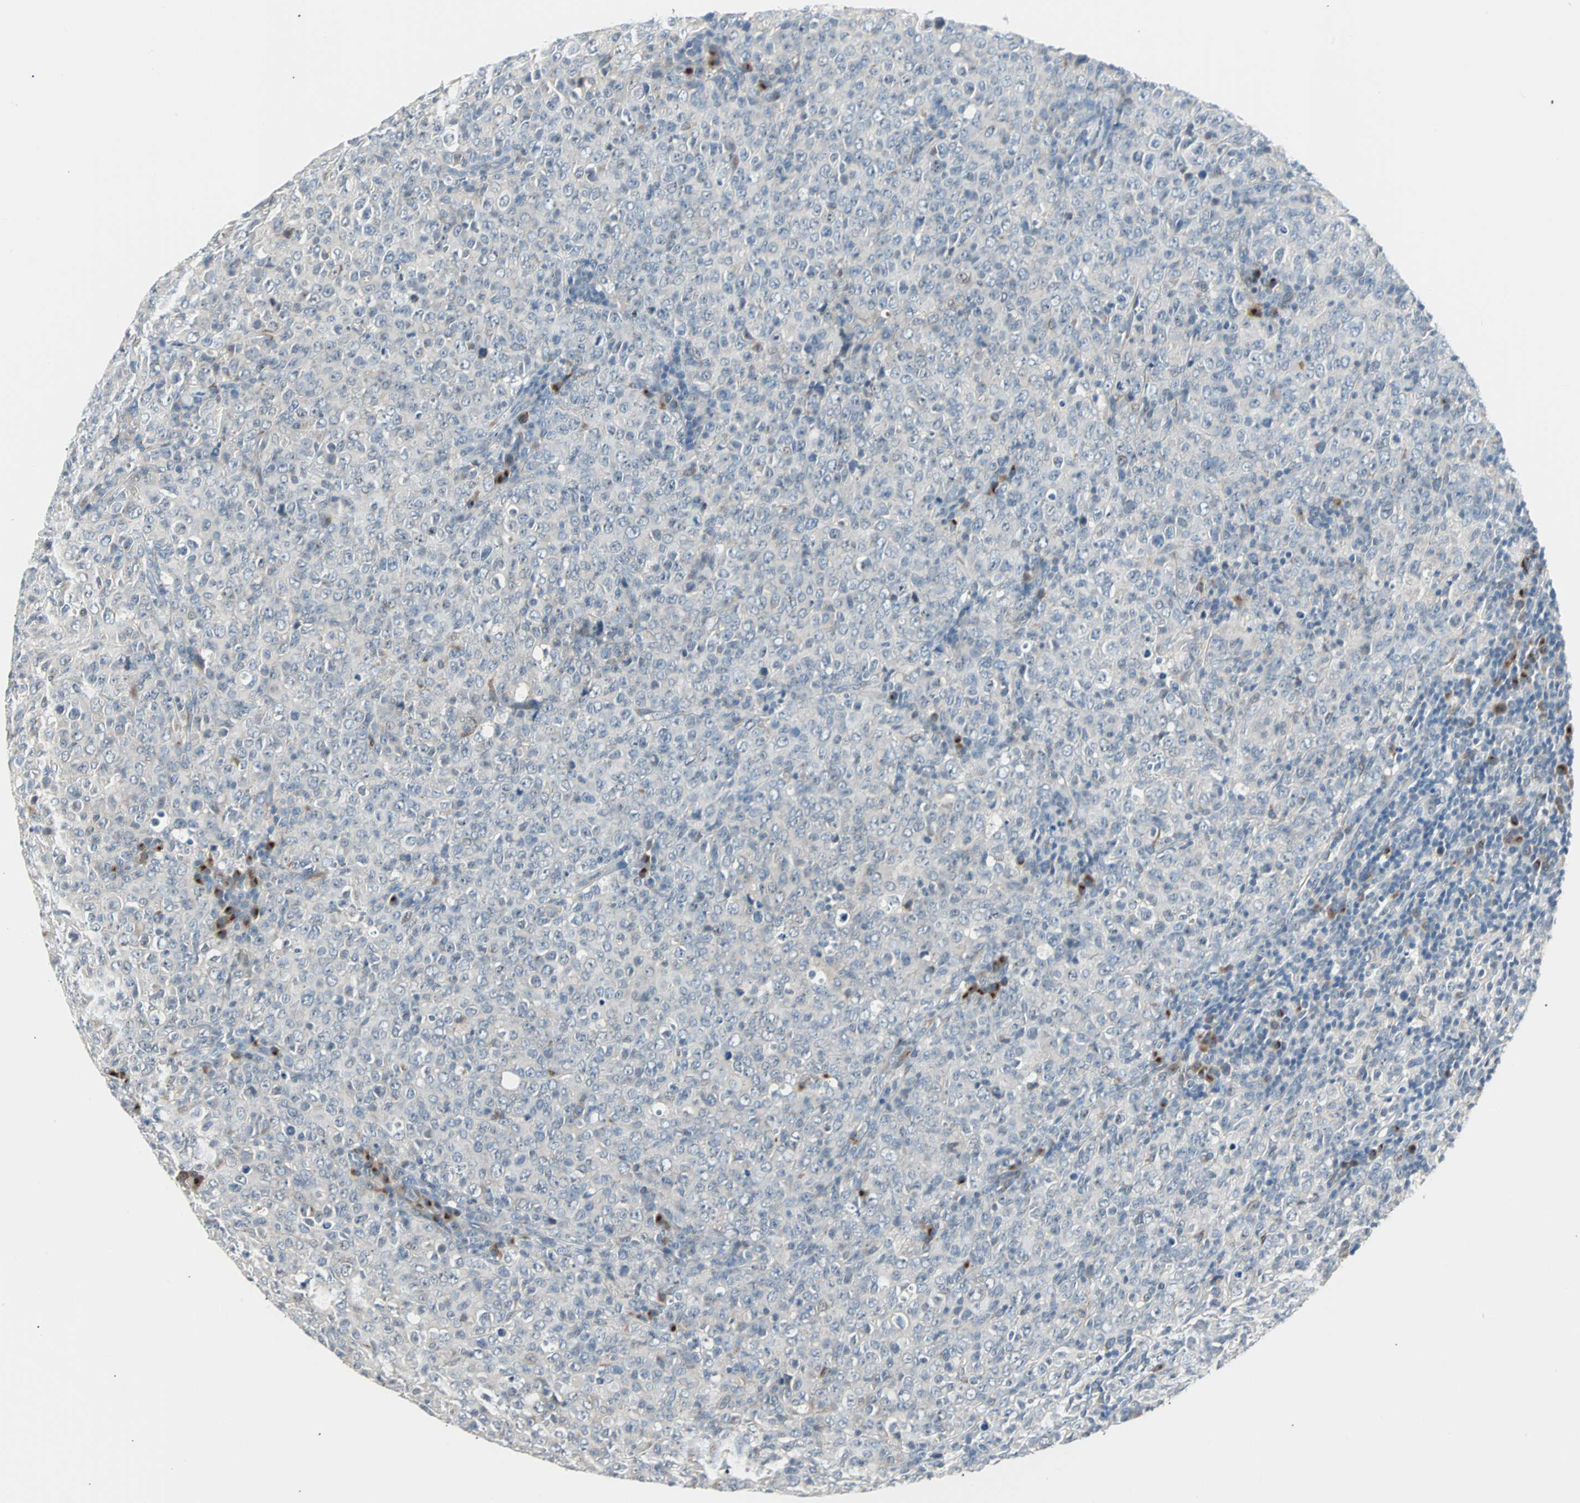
{"staining": {"intensity": "negative", "quantity": "none", "location": "none"}, "tissue": "lymphoma", "cell_type": "Tumor cells", "image_type": "cancer", "snomed": [{"axis": "morphology", "description": "Malignant lymphoma, non-Hodgkin's type, High grade"}, {"axis": "topography", "description": "Tonsil"}], "caption": "There is no significant expression in tumor cells of malignant lymphoma, non-Hodgkin's type (high-grade).", "gene": "SOX30", "patient": {"sex": "female", "age": 36}}